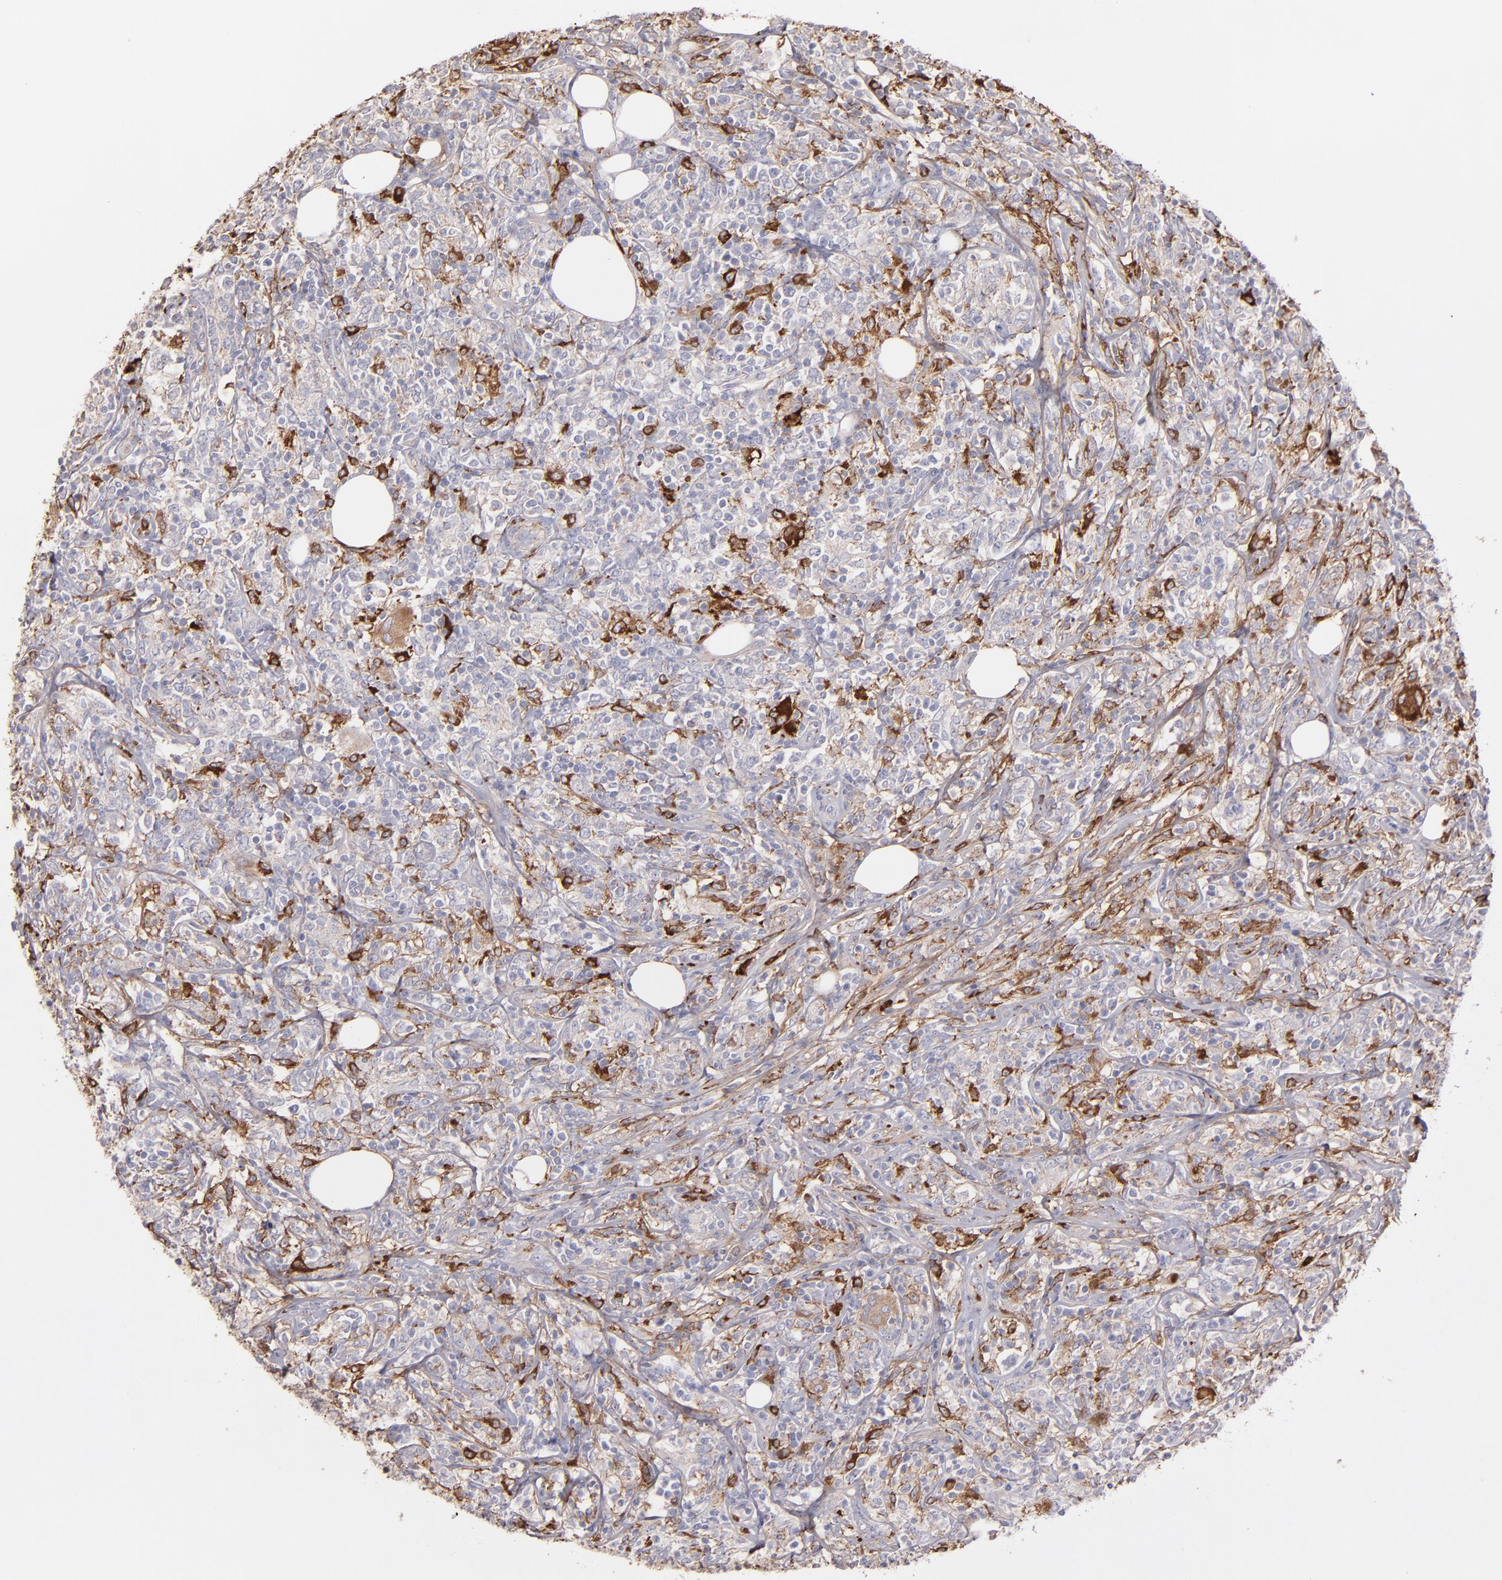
{"staining": {"intensity": "weak", "quantity": "<25%", "location": "cytoplasmic/membranous"}, "tissue": "lymphoma", "cell_type": "Tumor cells", "image_type": "cancer", "snomed": [{"axis": "morphology", "description": "Malignant lymphoma, non-Hodgkin's type, High grade"}, {"axis": "topography", "description": "Lymph node"}], "caption": "This is an immunohistochemistry (IHC) image of human lymphoma. There is no staining in tumor cells.", "gene": "C1QA", "patient": {"sex": "female", "age": 84}}